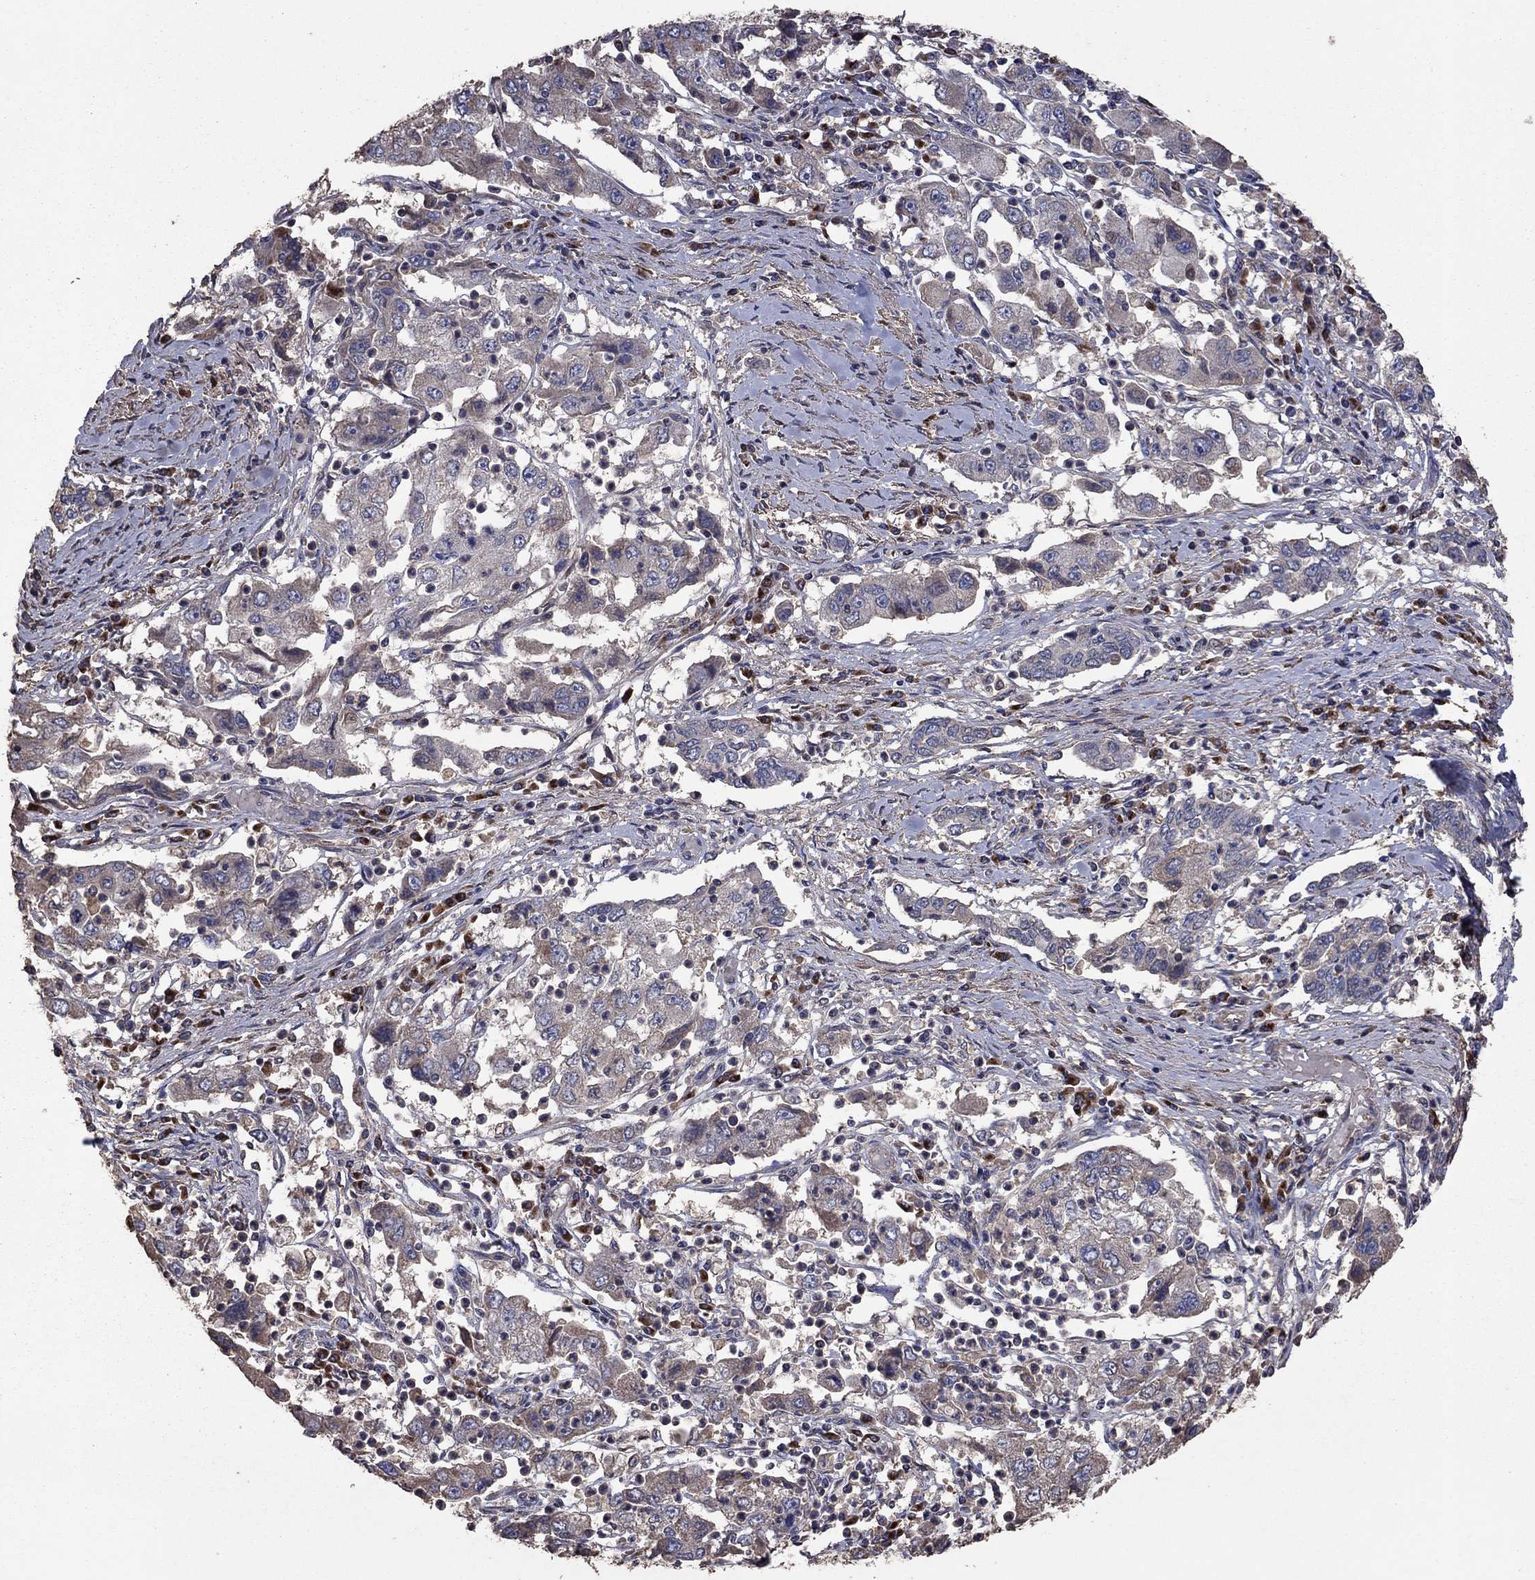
{"staining": {"intensity": "negative", "quantity": "none", "location": "none"}, "tissue": "cervical cancer", "cell_type": "Tumor cells", "image_type": "cancer", "snomed": [{"axis": "morphology", "description": "Squamous cell carcinoma, NOS"}, {"axis": "topography", "description": "Cervix"}], "caption": "Human cervical squamous cell carcinoma stained for a protein using immunohistochemistry reveals no expression in tumor cells.", "gene": "FLT4", "patient": {"sex": "female", "age": 36}}